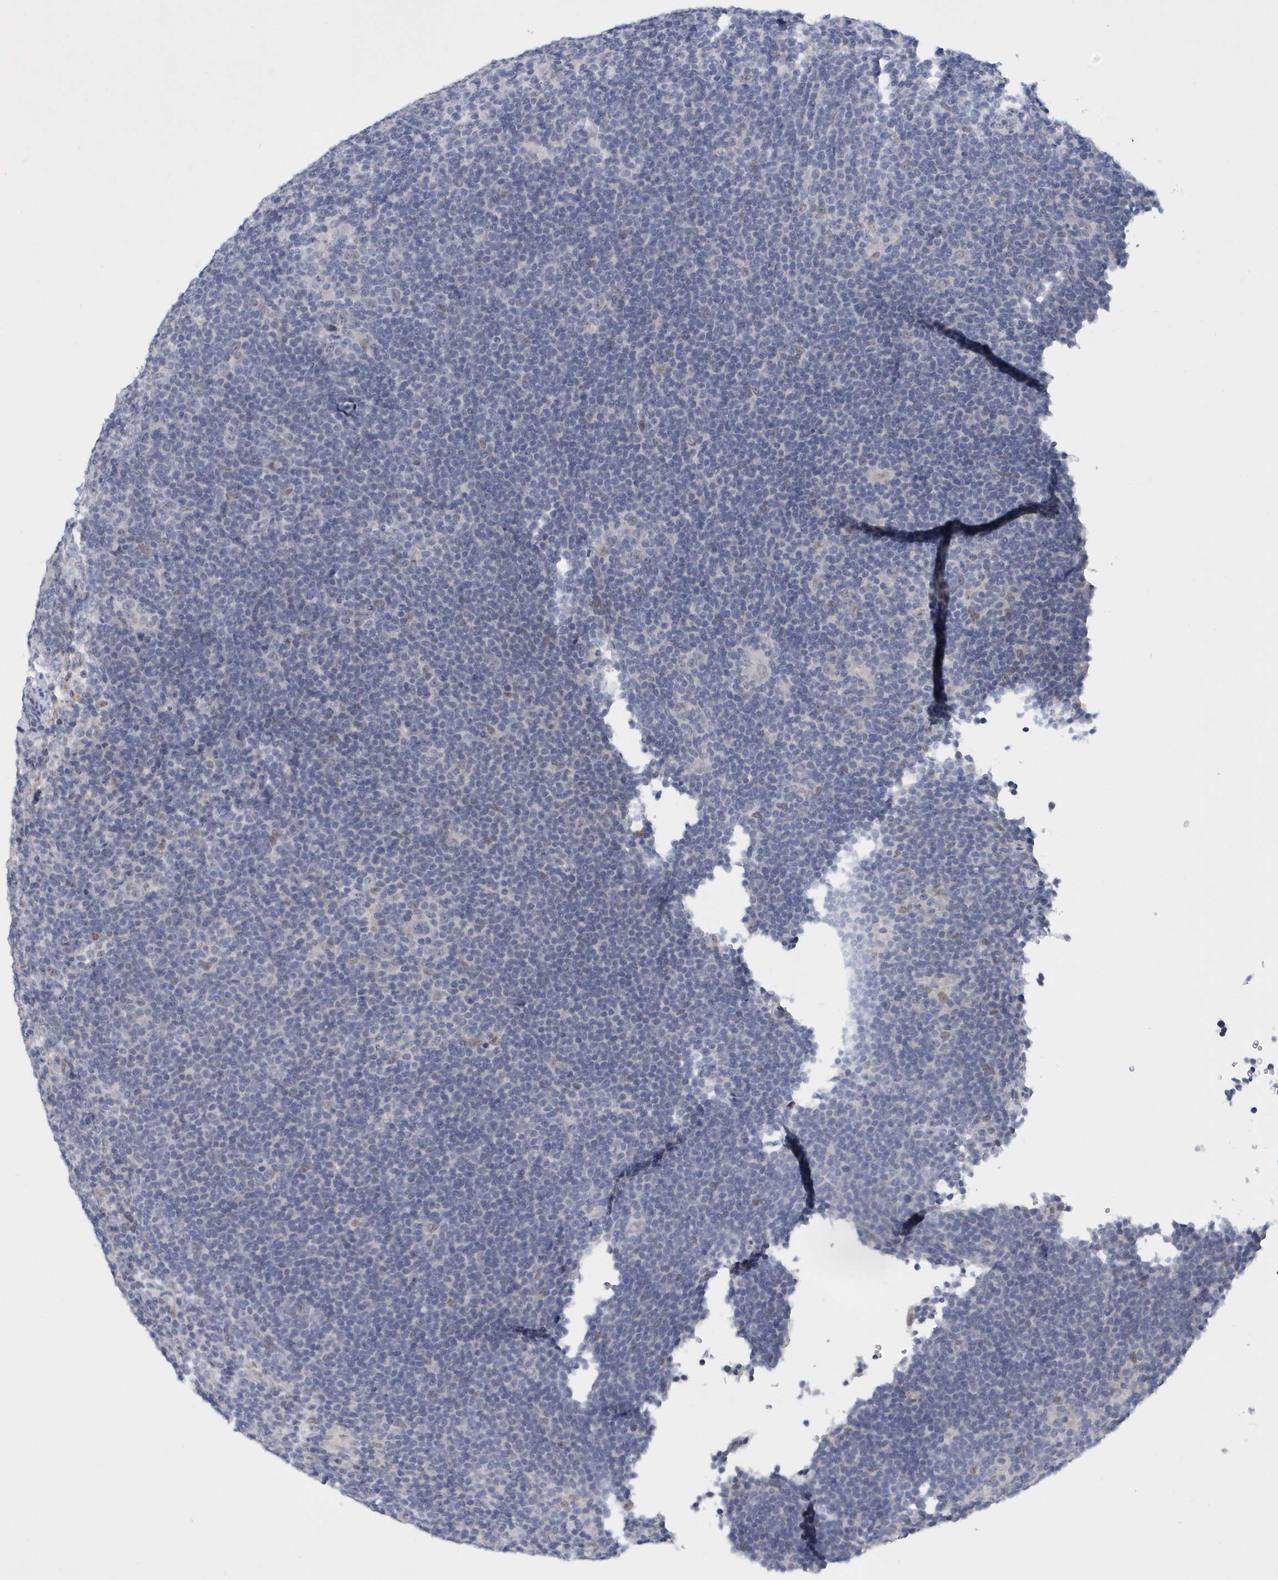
{"staining": {"intensity": "weak", "quantity": "<25%", "location": "nuclear"}, "tissue": "lymphoma", "cell_type": "Tumor cells", "image_type": "cancer", "snomed": [{"axis": "morphology", "description": "Hodgkin's disease, NOS"}, {"axis": "topography", "description": "Lymph node"}], "caption": "Protein analysis of lymphoma demonstrates no significant expression in tumor cells.", "gene": "SRGAP3", "patient": {"sex": "female", "age": 57}}